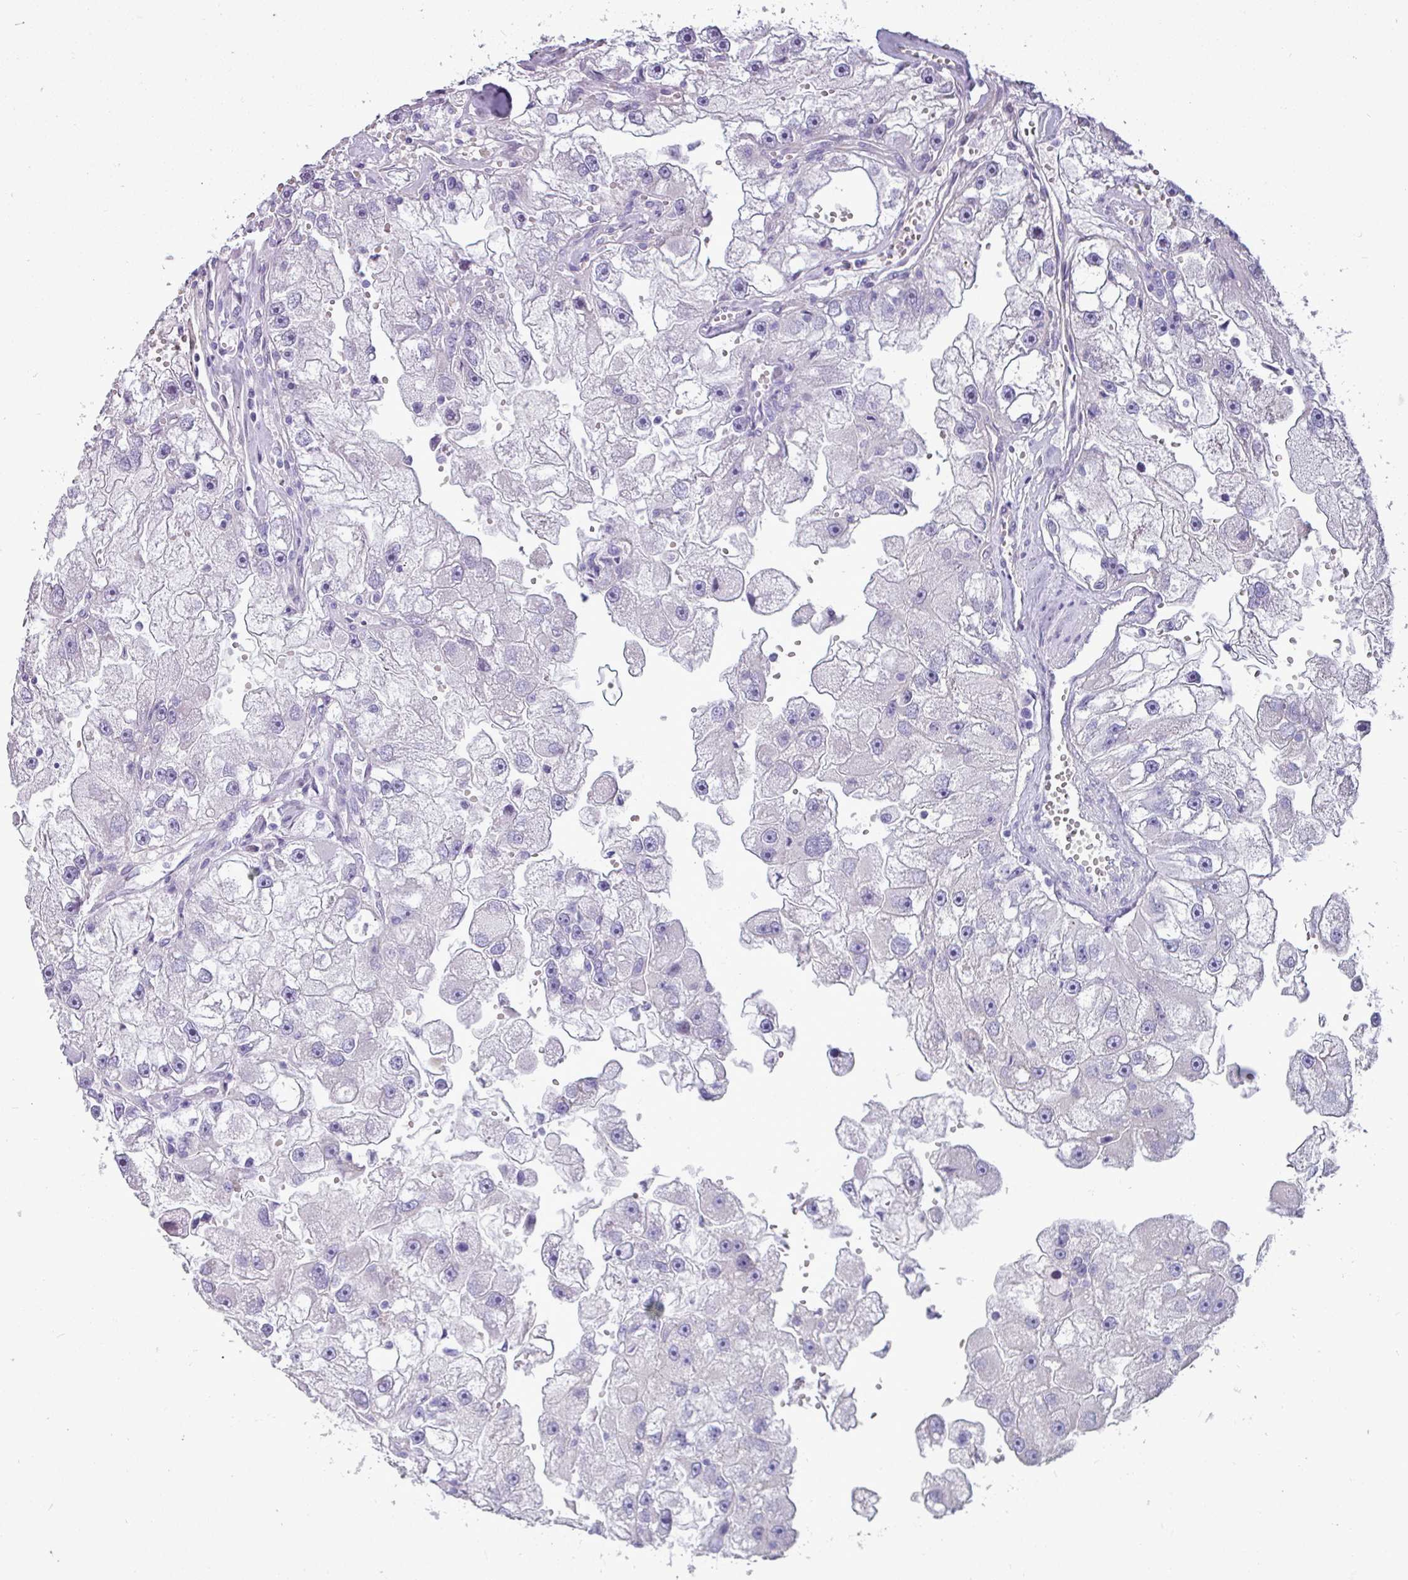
{"staining": {"intensity": "negative", "quantity": "none", "location": "none"}, "tissue": "renal cancer", "cell_type": "Tumor cells", "image_type": "cancer", "snomed": [{"axis": "morphology", "description": "Adenocarcinoma, NOS"}, {"axis": "topography", "description": "Kidney"}], "caption": "Immunohistochemical staining of adenocarcinoma (renal) shows no significant staining in tumor cells. The staining is performed using DAB (3,3'-diaminobenzidine) brown chromogen with nuclei counter-stained in using hematoxylin.", "gene": "PPP1R35", "patient": {"sex": "male", "age": 63}}